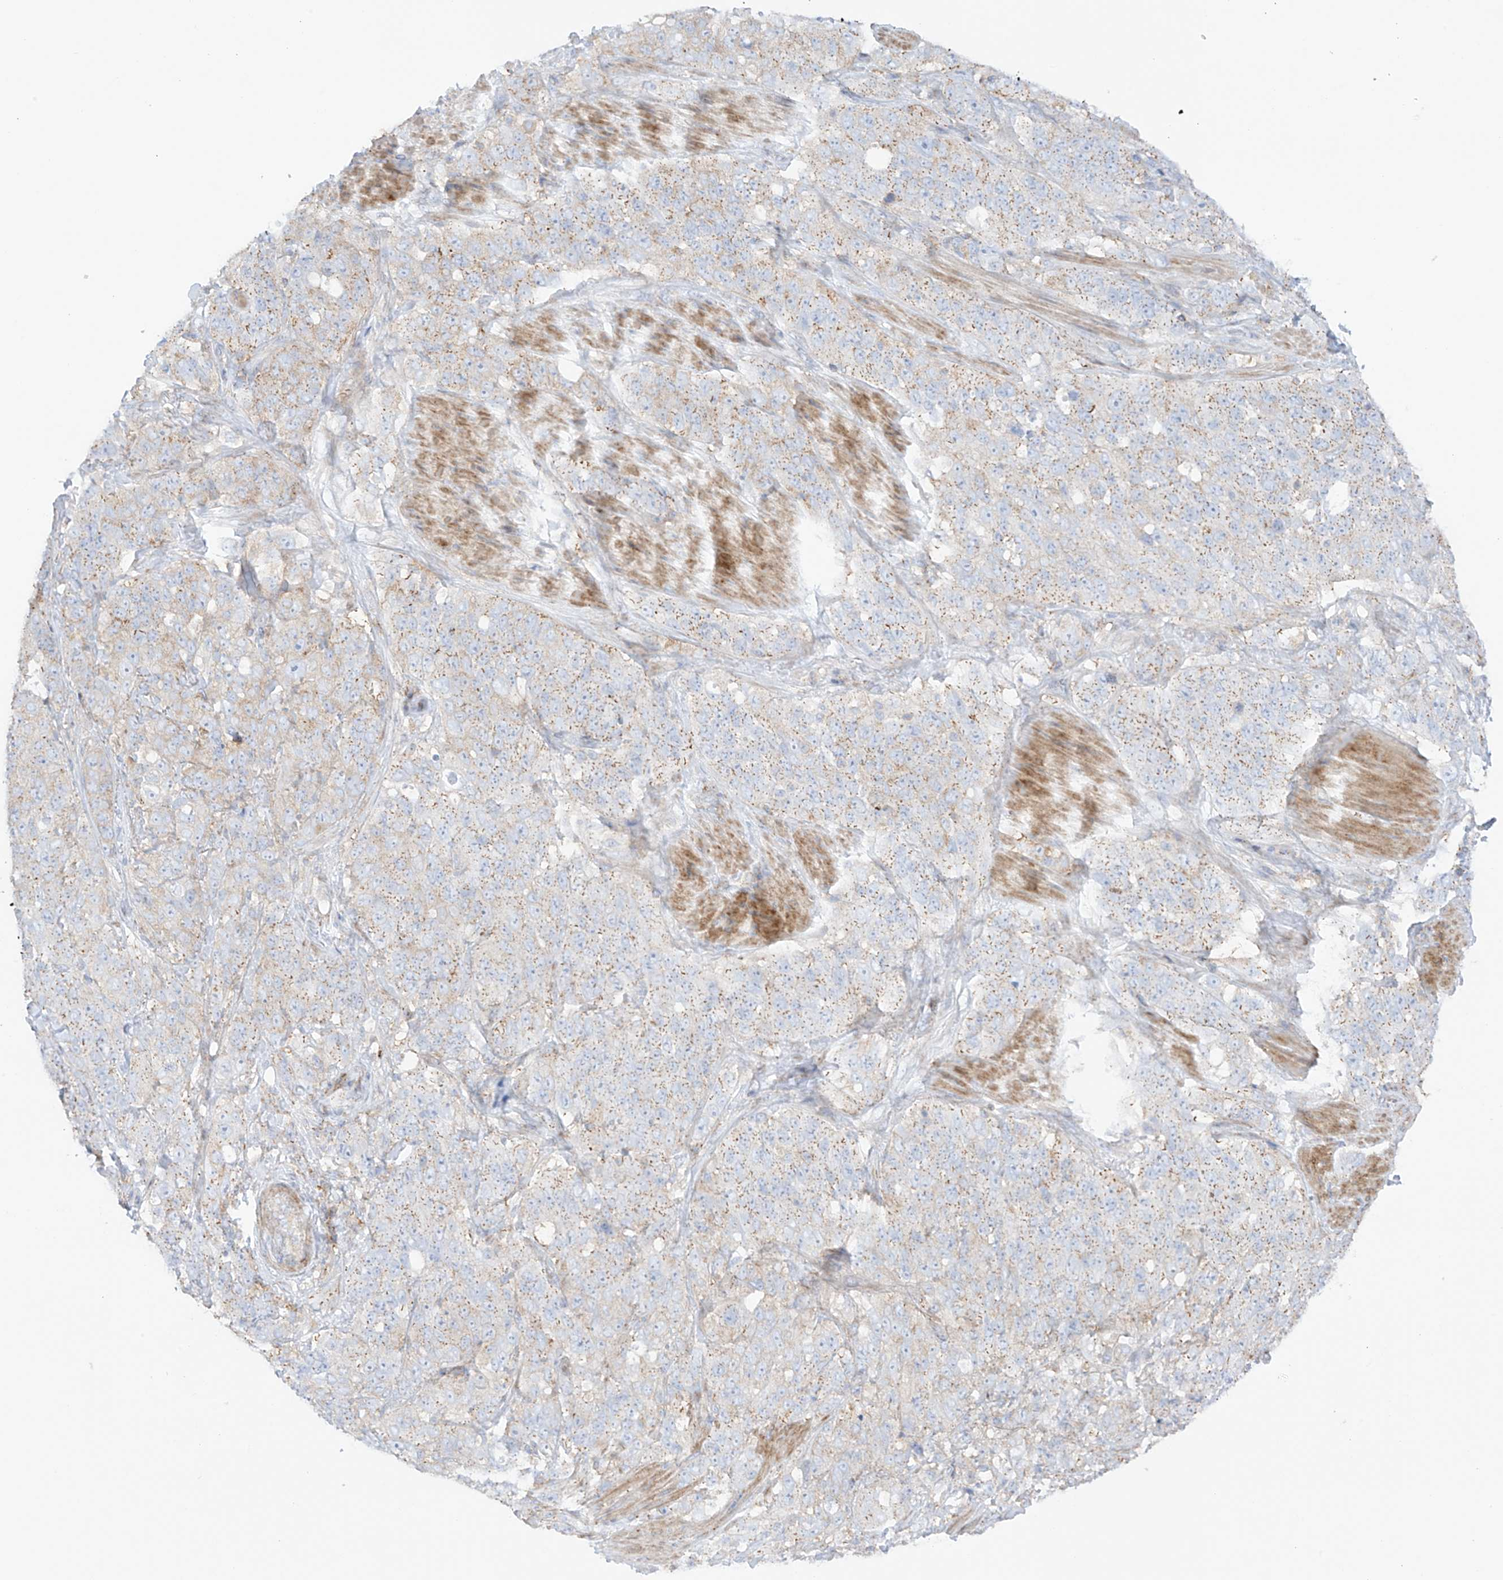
{"staining": {"intensity": "moderate", "quantity": ">75%", "location": "cytoplasmic/membranous"}, "tissue": "stomach cancer", "cell_type": "Tumor cells", "image_type": "cancer", "snomed": [{"axis": "morphology", "description": "Adenocarcinoma, NOS"}, {"axis": "topography", "description": "Stomach"}], "caption": "Brown immunohistochemical staining in human adenocarcinoma (stomach) exhibits moderate cytoplasmic/membranous expression in approximately >75% of tumor cells.", "gene": "XKR3", "patient": {"sex": "male", "age": 48}}